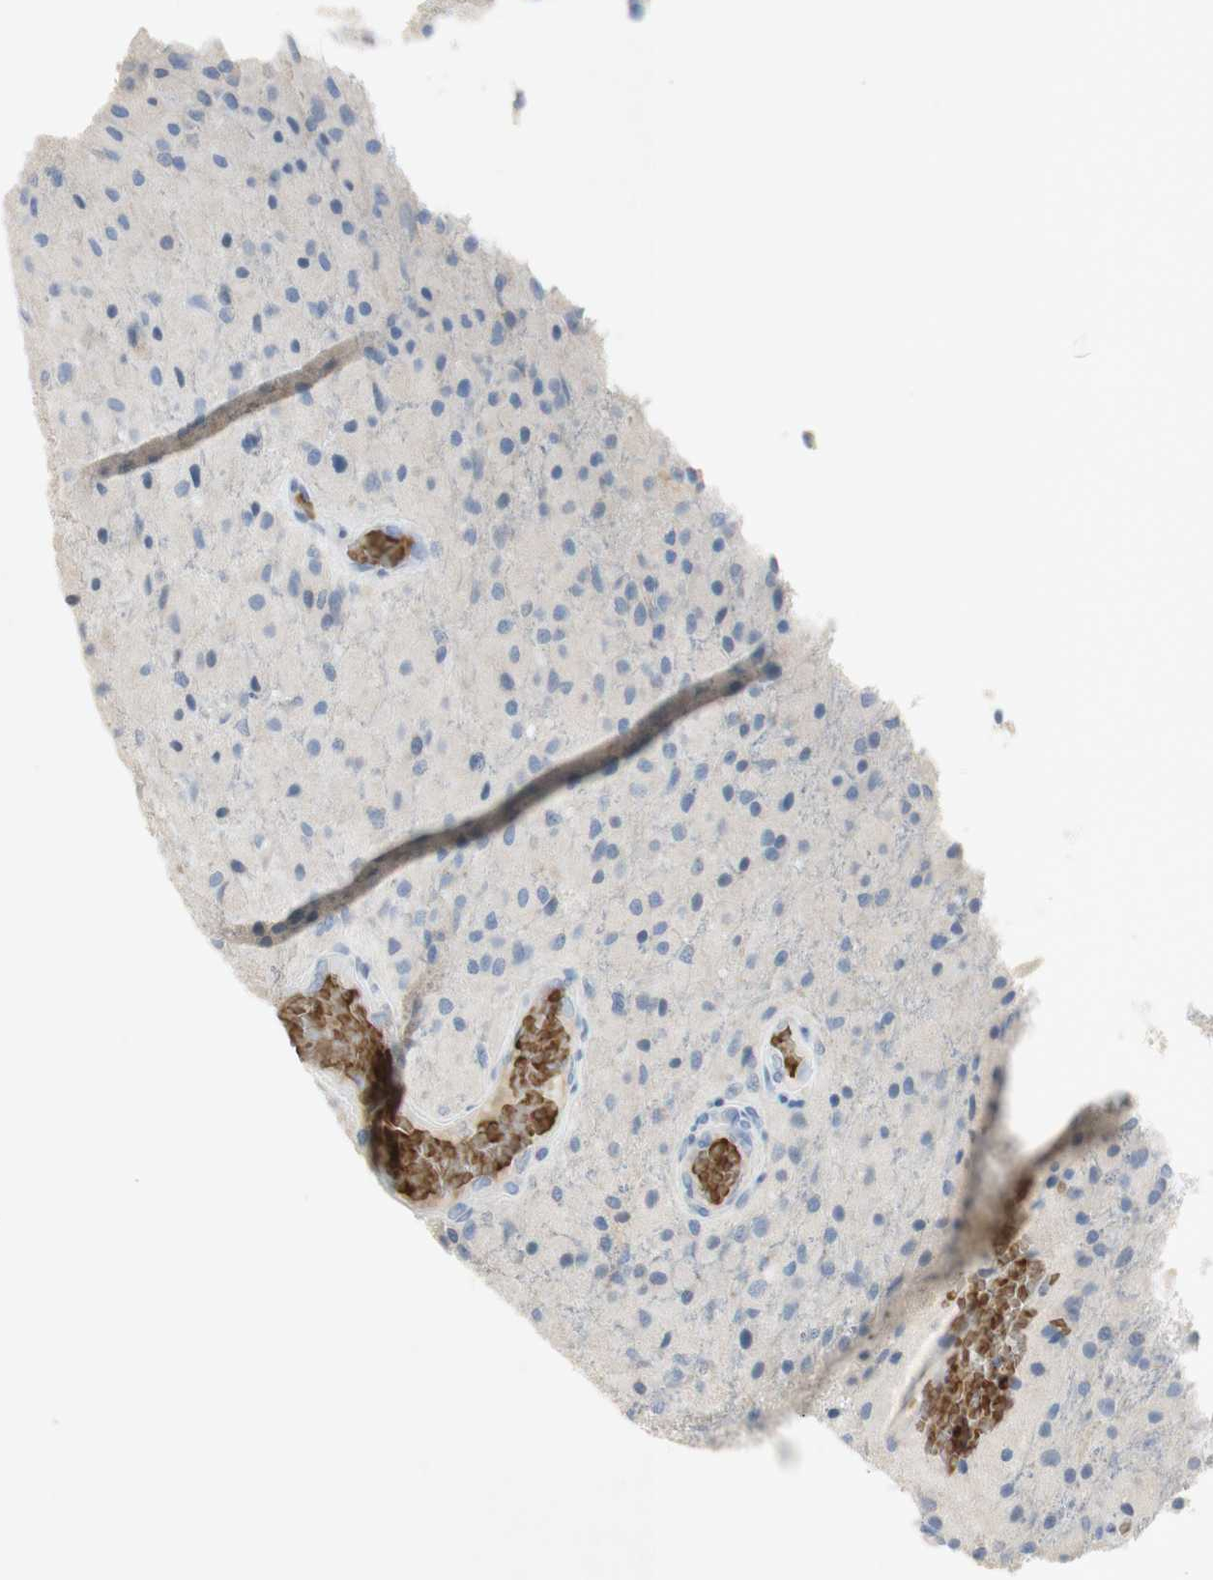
{"staining": {"intensity": "negative", "quantity": "none", "location": "none"}, "tissue": "glioma", "cell_type": "Tumor cells", "image_type": "cancer", "snomed": [{"axis": "morphology", "description": "Normal tissue, NOS"}, {"axis": "morphology", "description": "Glioma, malignant, High grade"}, {"axis": "topography", "description": "Cerebral cortex"}], "caption": "An IHC micrograph of glioma is shown. There is no staining in tumor cells of glioma.", "gene": "EPO", "patient": {"sex": "male", "age": 77}}